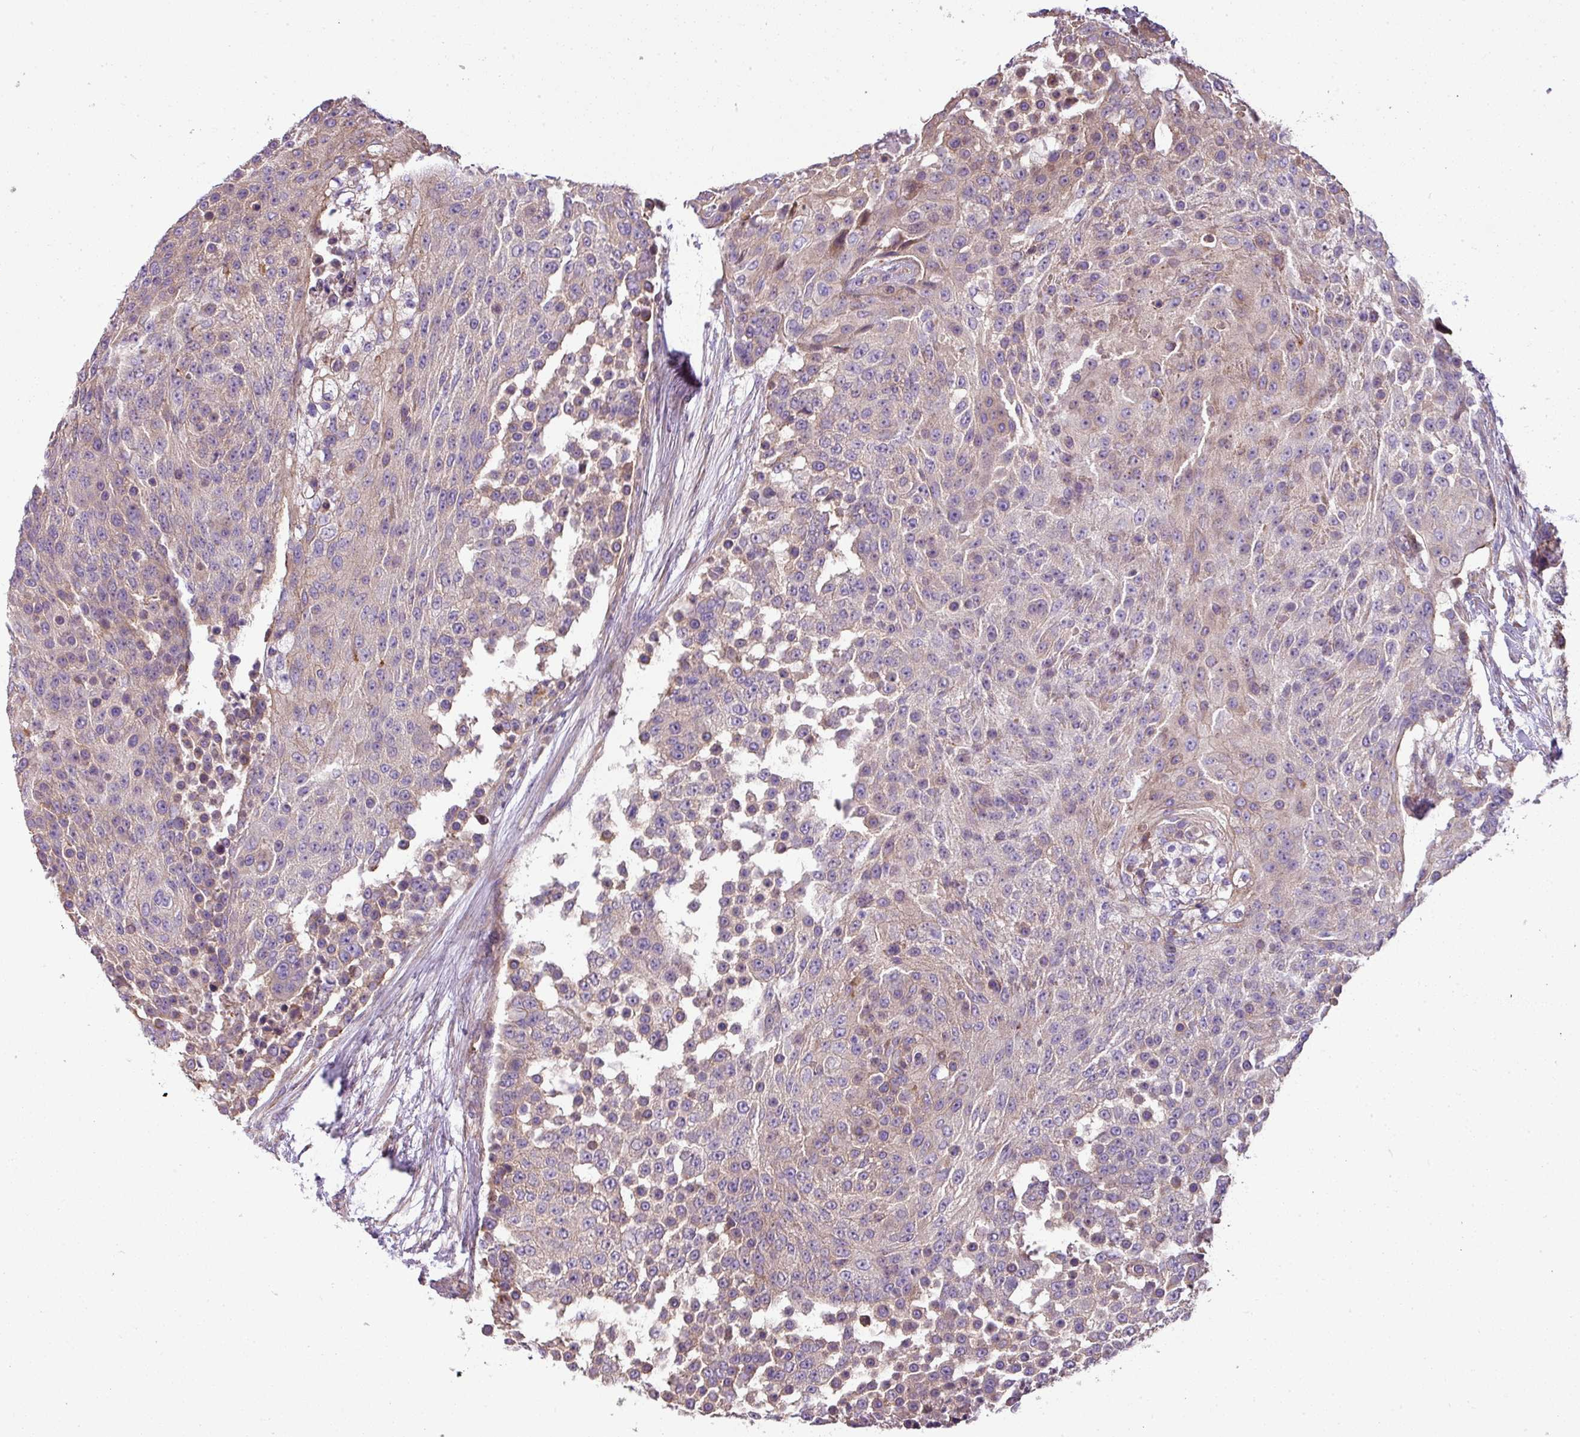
{"staining": {"intensity": "weak", "quantity": "25%-75%", "location": "cytoplasmic/membranous"}, "tissue": "urothelial cancer", "cell_type": "Tumor cells", "image_type": "cancer", "snomed": [{"axis": "morphology", "description": "Urothelial carcinoma, High grade"}, {"axis": "topography", "description": "Urinary bladder"}], "caption": "Weak cytoplasmic/membranous protein staining is identified in approximately 25%-75% of tumor cells in high-grade urothelial carcinoma.", "gene": "PALS2", "patient": {"sex": "female", "age": 63}}